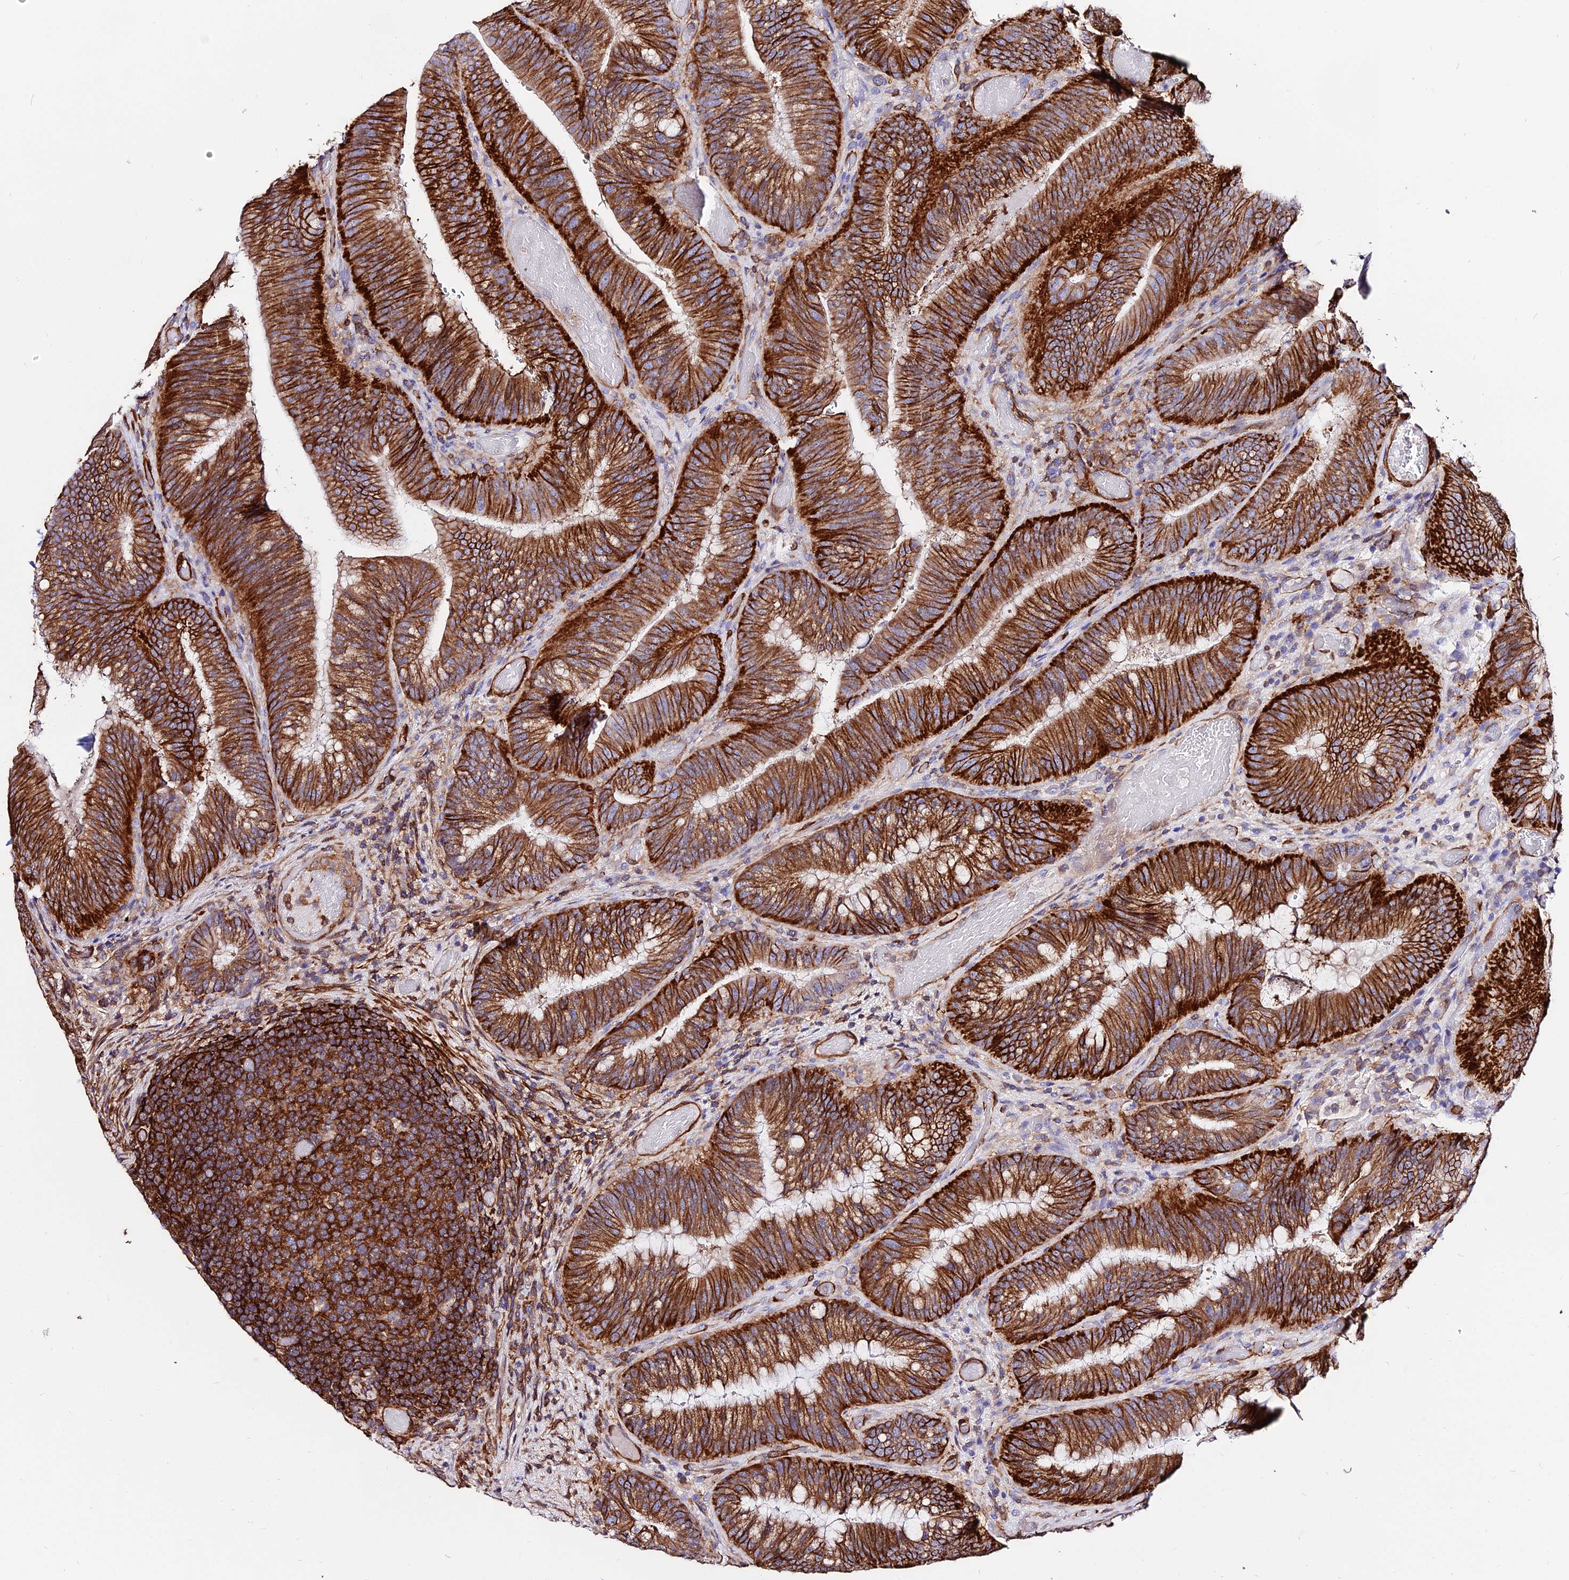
{"staining": {"intensity": "strong", "quantity": ">75%", "location": "cytoplasmic/membranous"}, "tissue": "colorectal cancer", "cell_type": "Tumor cells", "image_type": "cancer", "snomed": [{"axis": "morphology", "description": "Adenocarcinoma, NOS"}, {"axis": "topography", "description": "Colon"}], "caption": "Adenocarcinoma (colorectal) stained with immunohistochemistry exhibits strong cytoplasmic/membranous staining in approximately >75% of tumor cells. (Brightfield microscopy of DAB IHC at high magnification).", "gene": "CSRP1", "patient": {"sex": "female", "age": 43}}